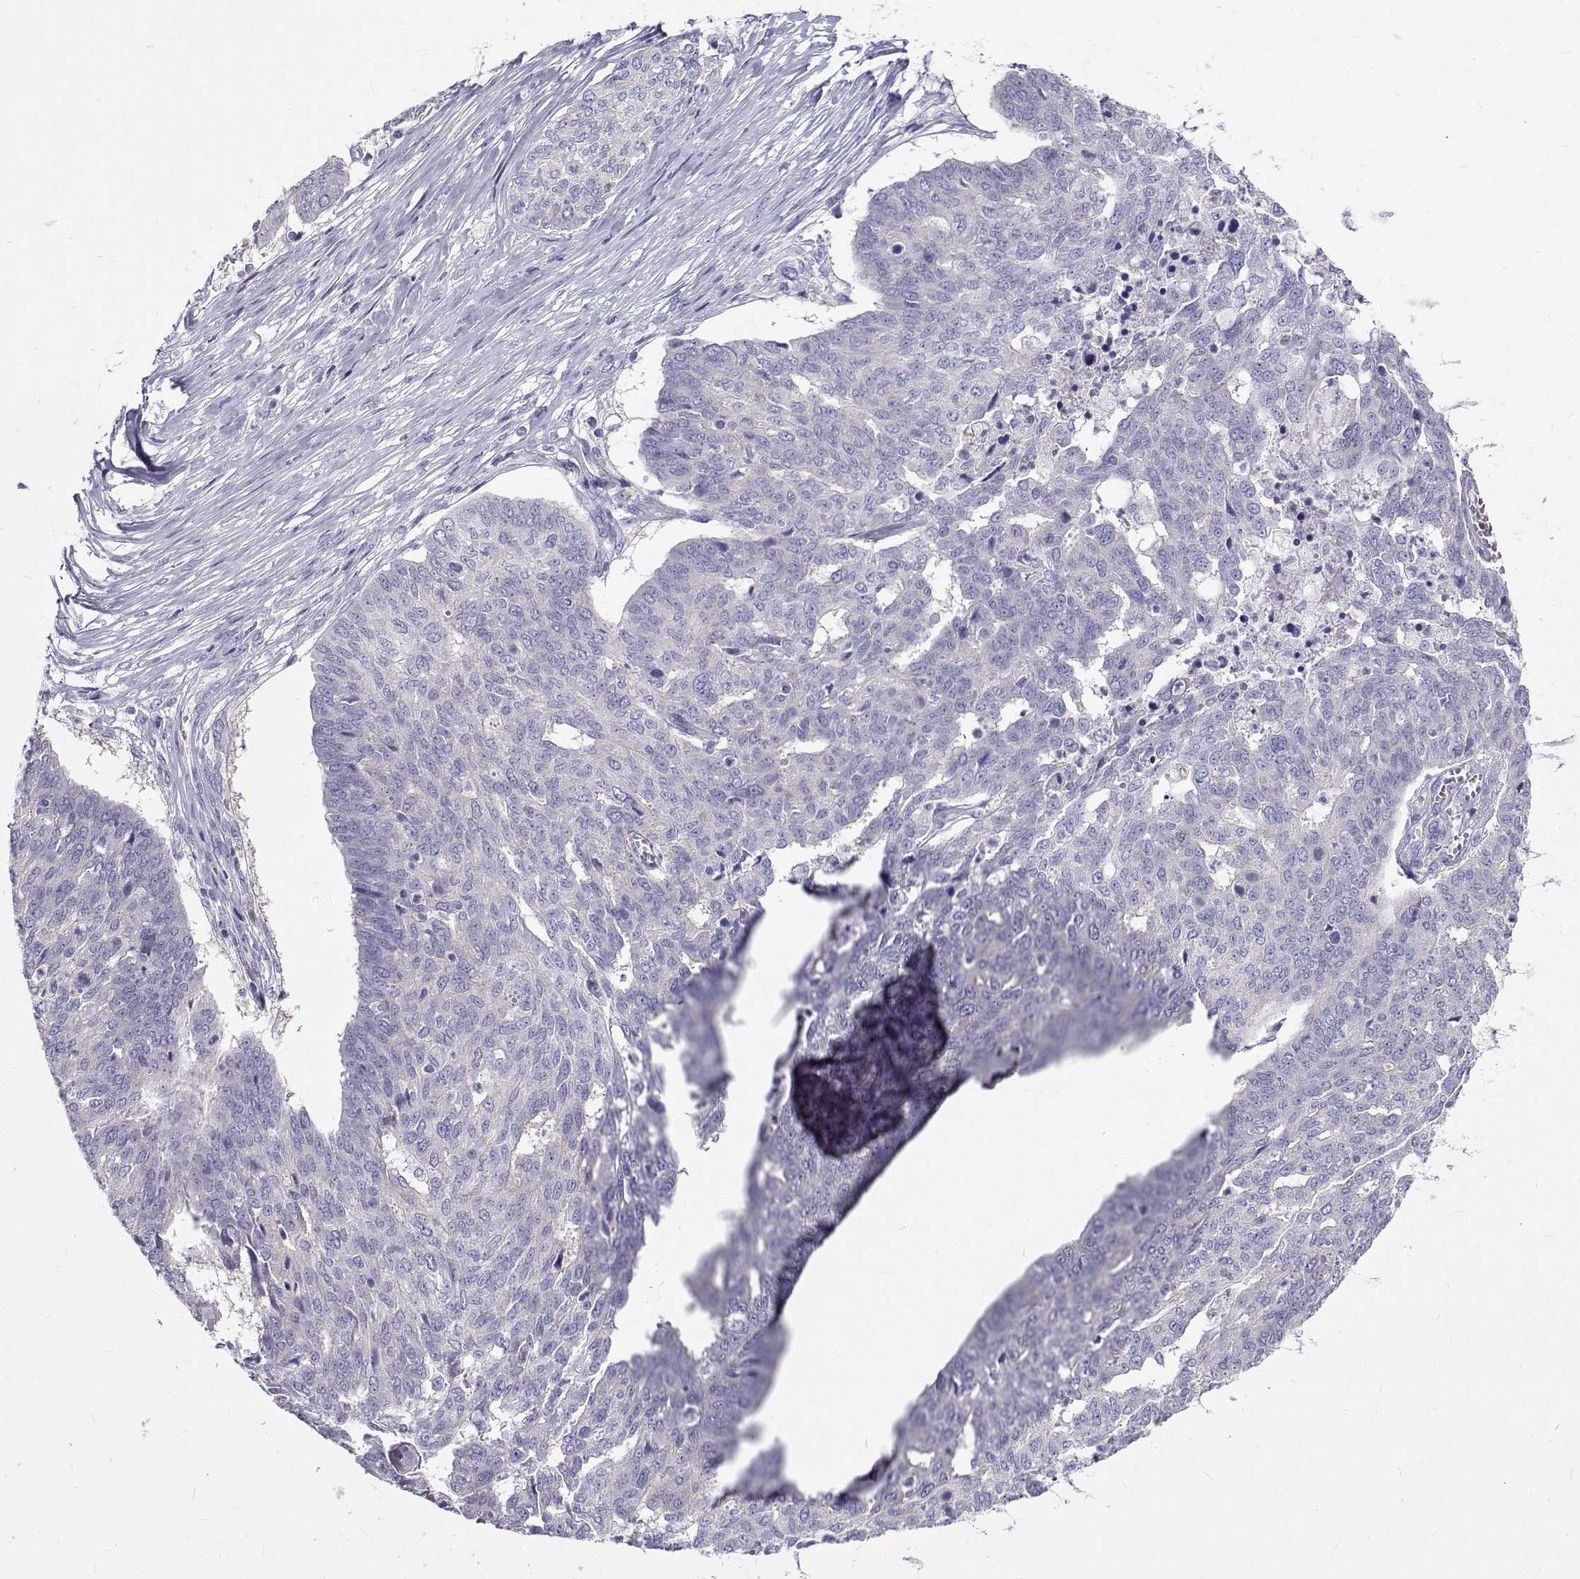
{"staining": {"intensity": "negative", "quantity": "none", "location": "none"}, "tissue": "ovarian cancer", "cell_type": "Tumor cells", "image_type": "cancer", "snomed": [{"axis": "morphology", "description": "Cystadenocarcinoma, serous, NOS"}, {"axis": "topography", "description": "Ovary"}], "caption": "Protein analysis of ovarian cancer (serous cystadenocarcinoma) displays no significant positivity in tumor cells.", "gene": "IGSF1", "patient": {"sex": "female", "age": 67}}